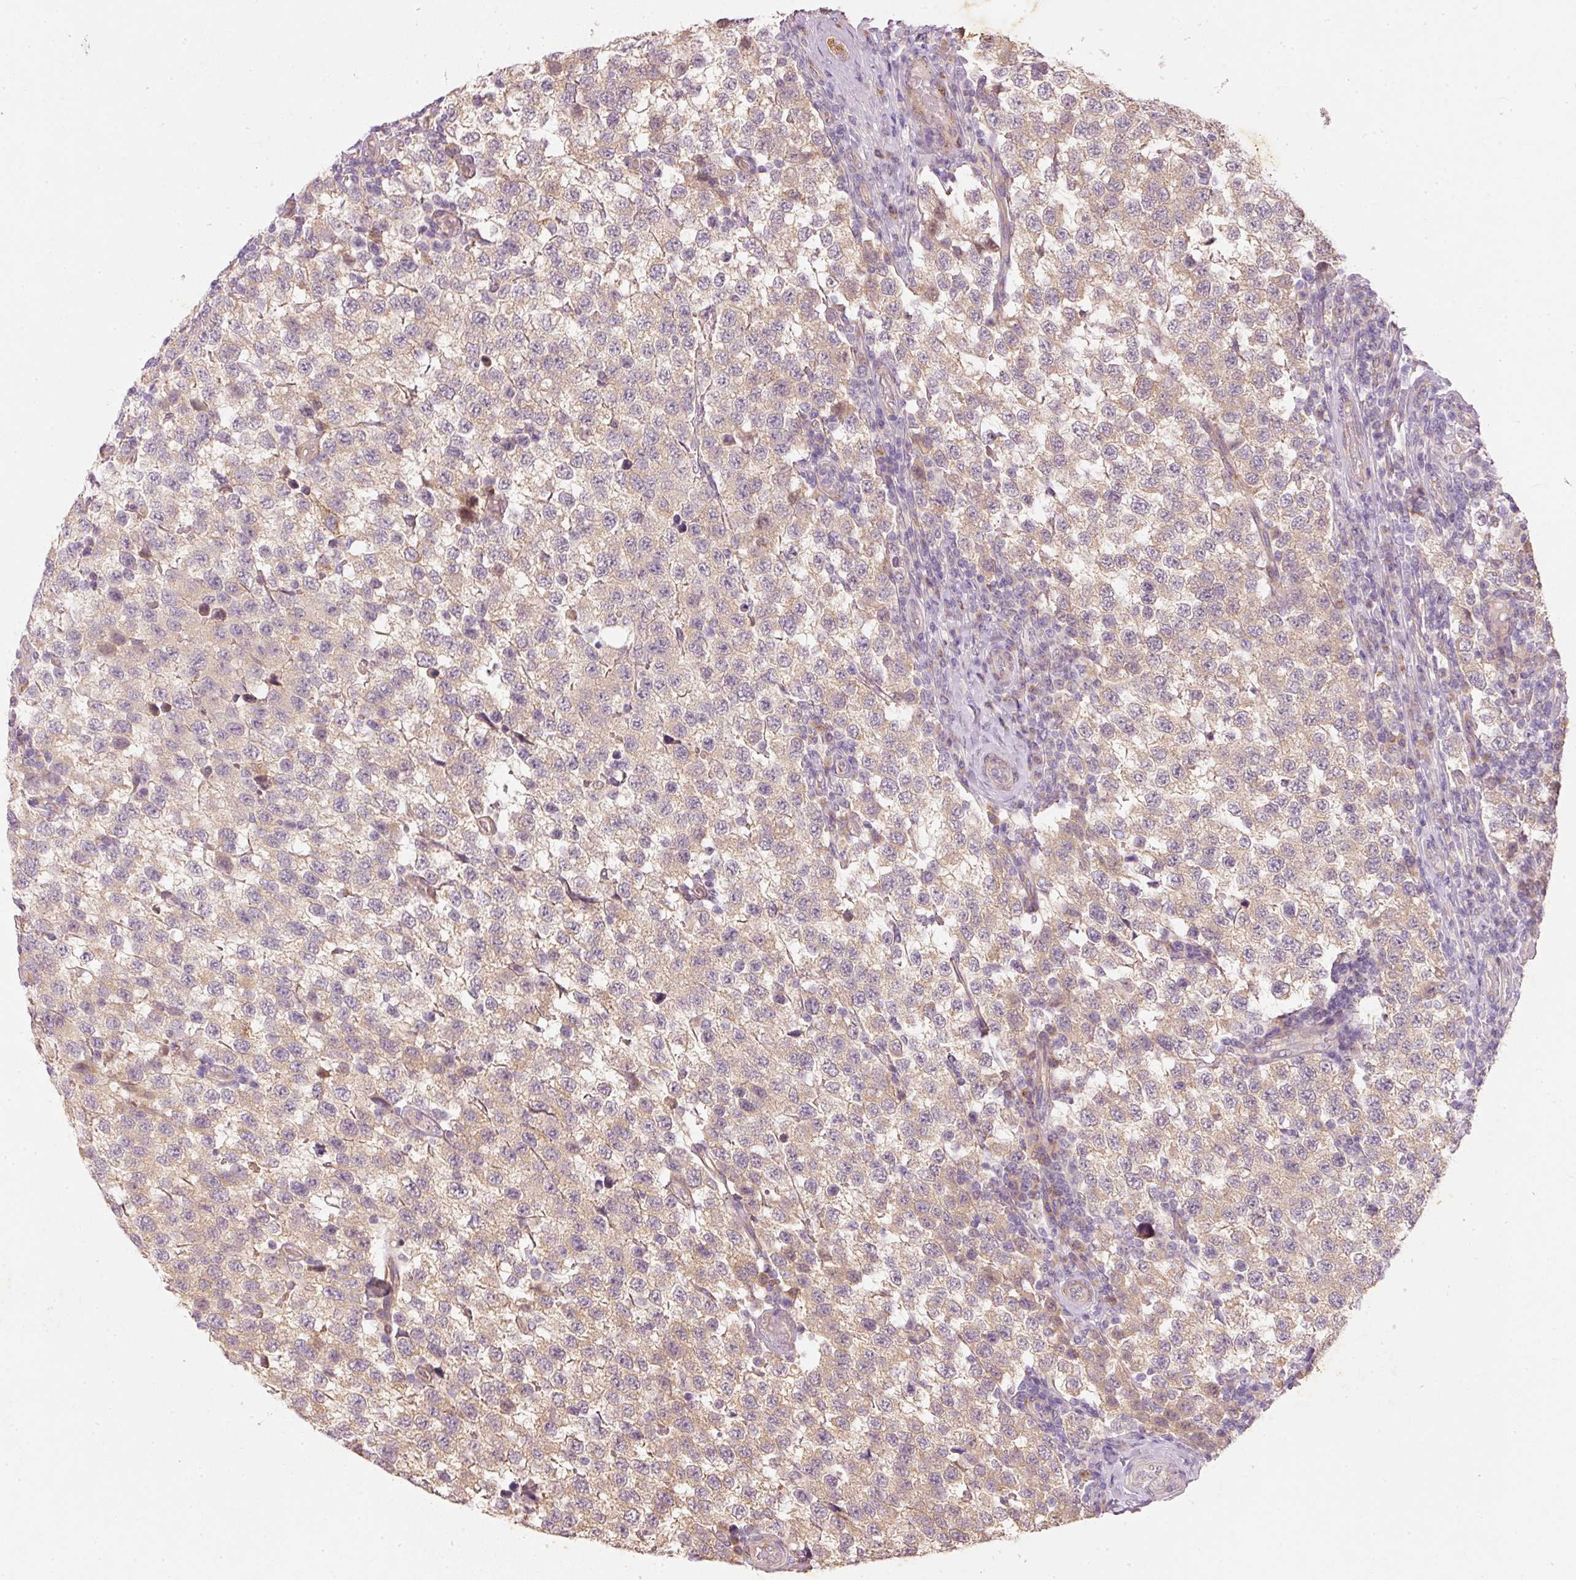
{"staining": {"intensity": "weak", "quantity": ">75%", "location": "cytoplasmic/membranous"}, "tissue": "testis cancer", "cell_type": "Tumor cells", "image_type": "cancer", "snomed": [{"axis": "morphology", "description": "Seminoma, NOS"}, {"axis": "topography", "description": "Testis"}], "caption": "IHC of human seminoma (testis) displays low levels of weak cytoplasmic/membranous staining in about >75% of tumor cells.", "gene": "RGL2", "patient": {"sex": "male", "age": 34}}